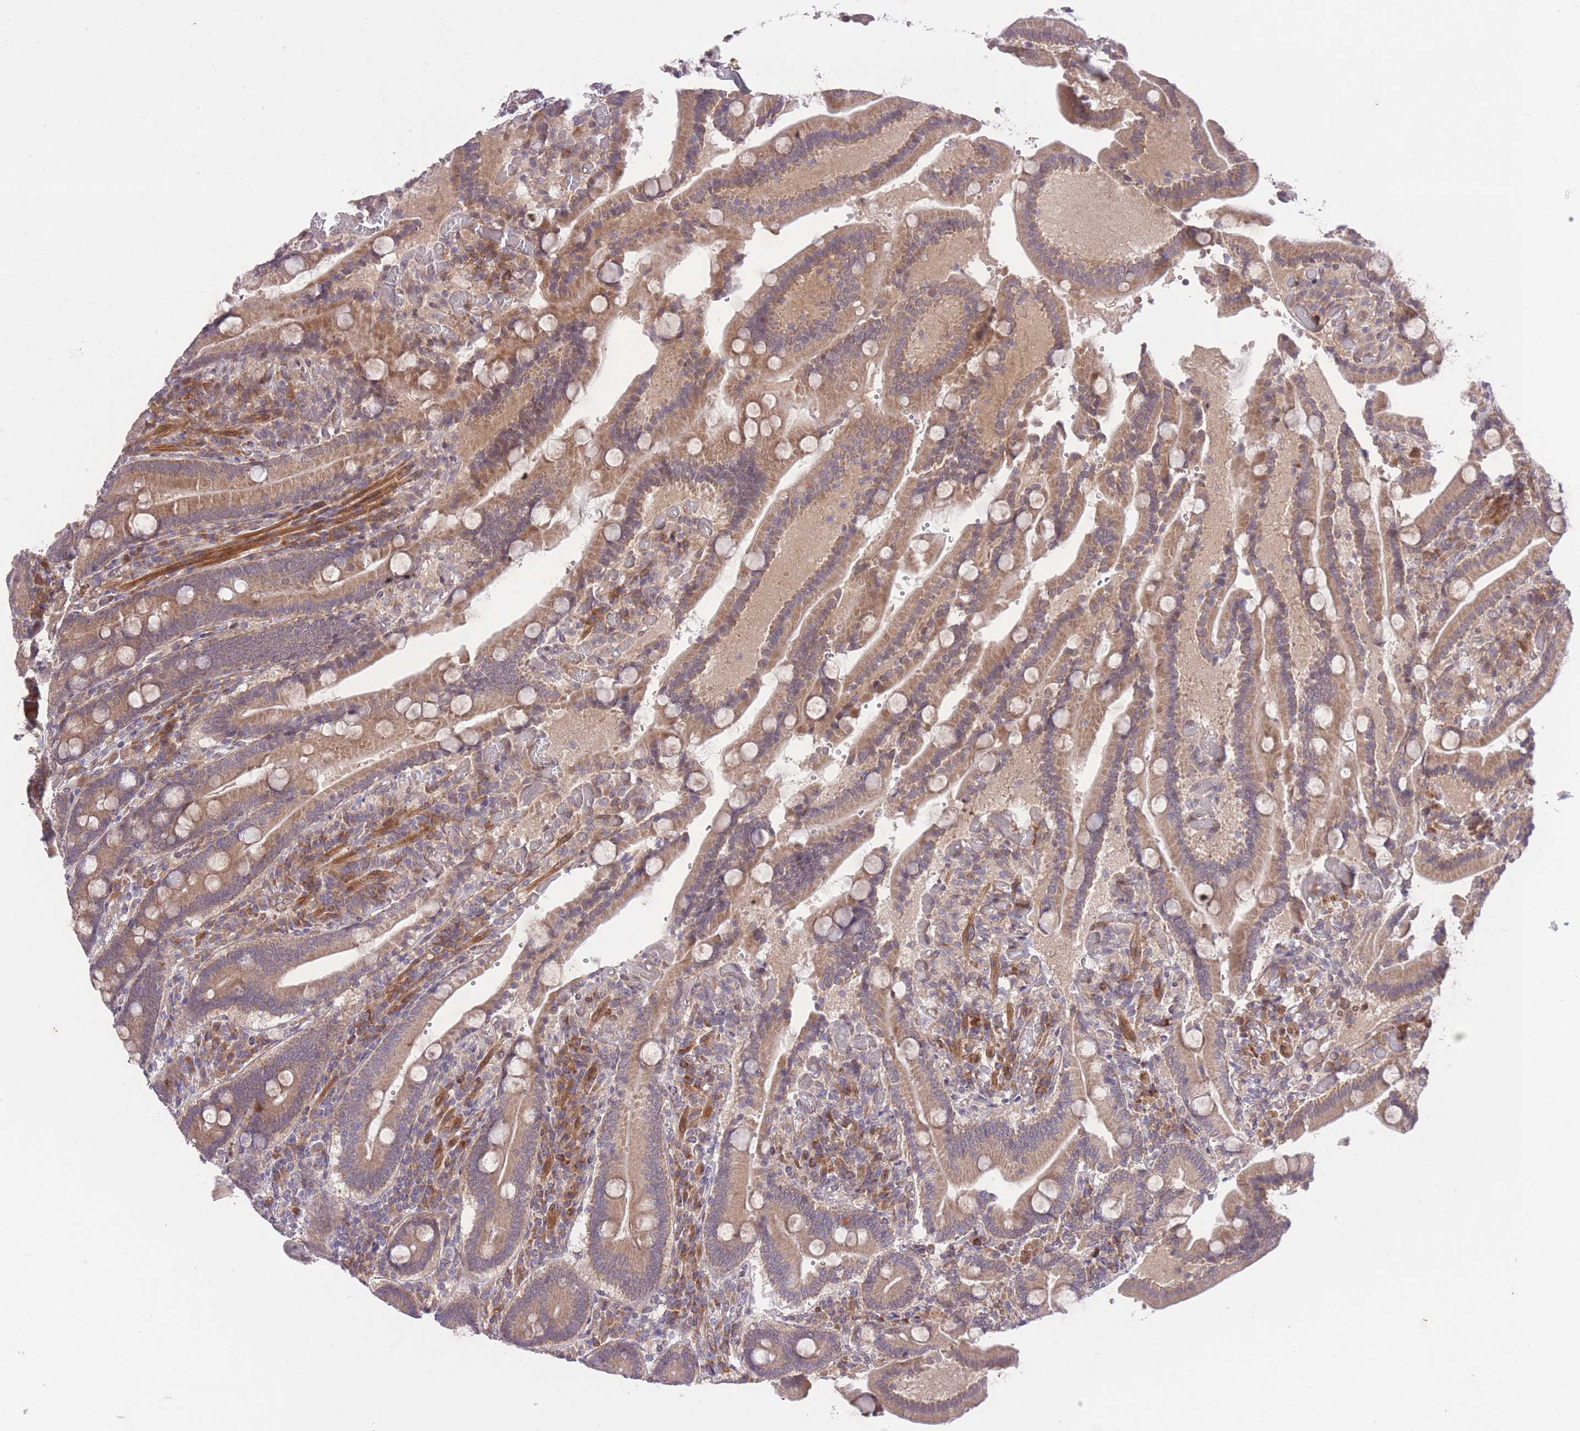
{"staining": {"intensity": "moderate", "quantity": ">75%", "location": "cytoplasmic/membranous"}, "tissue": "duodenum", "cell_type": "Glandular cells", "image_type": "normal", "snomed": [{"axis": "morphology", "description": "Normal tissue, NOS"}, {"axis": "topography", "description": "Duodenum"}], "caption": "Brown immunohistochemical staining in benign human duodenum reveals moderate cytoplasmic/membranous staining in about >75% of glandular cells.", "gene": "ELOA2", "patient": {"sex": "female", "age": 62}}